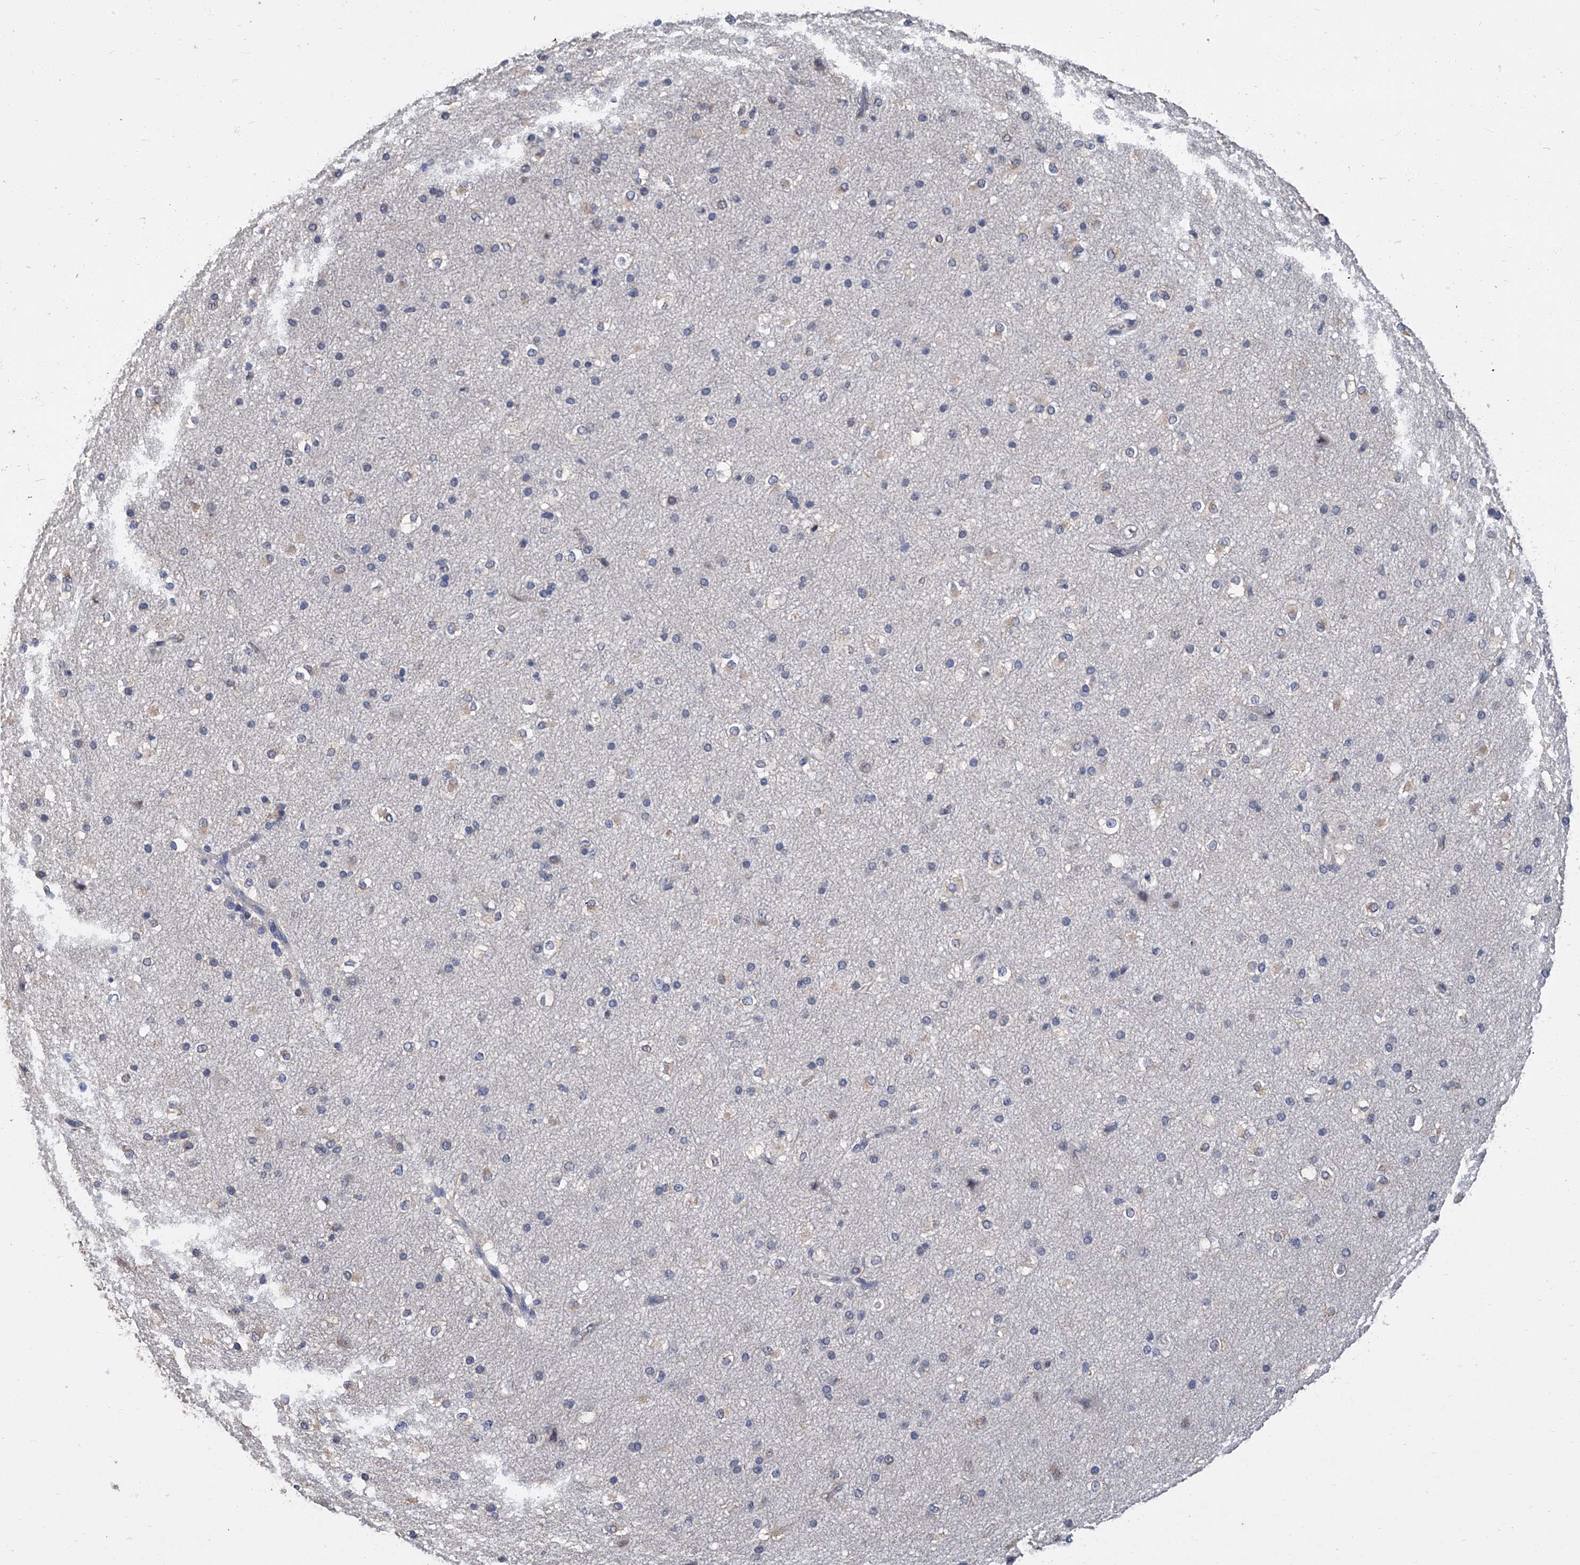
{"staining": {"intensity": "negative", "quantity": "none", "location": "none"}, "tissue": "cerebral cortex", "cell_type": "Endothelial cells", "image_type": "normal", "snomed": [{"axis": "morphology", "description": "Normal tissue, NOS"}, {"axis": "morphology", "description": "Developmental malformation"}, {"axis": "topography", "description": "Cerebral cortex"}], "caption": "Immunohistochemical staining of benign human cerebral cortex reveals no significant staining in endothelial cells. (DAB immunohistochemistry (IHC) visualized using brightfield microscopy, high magnification).", "gene": "GPT", "patient": {"sex": "female", "age": 30}}